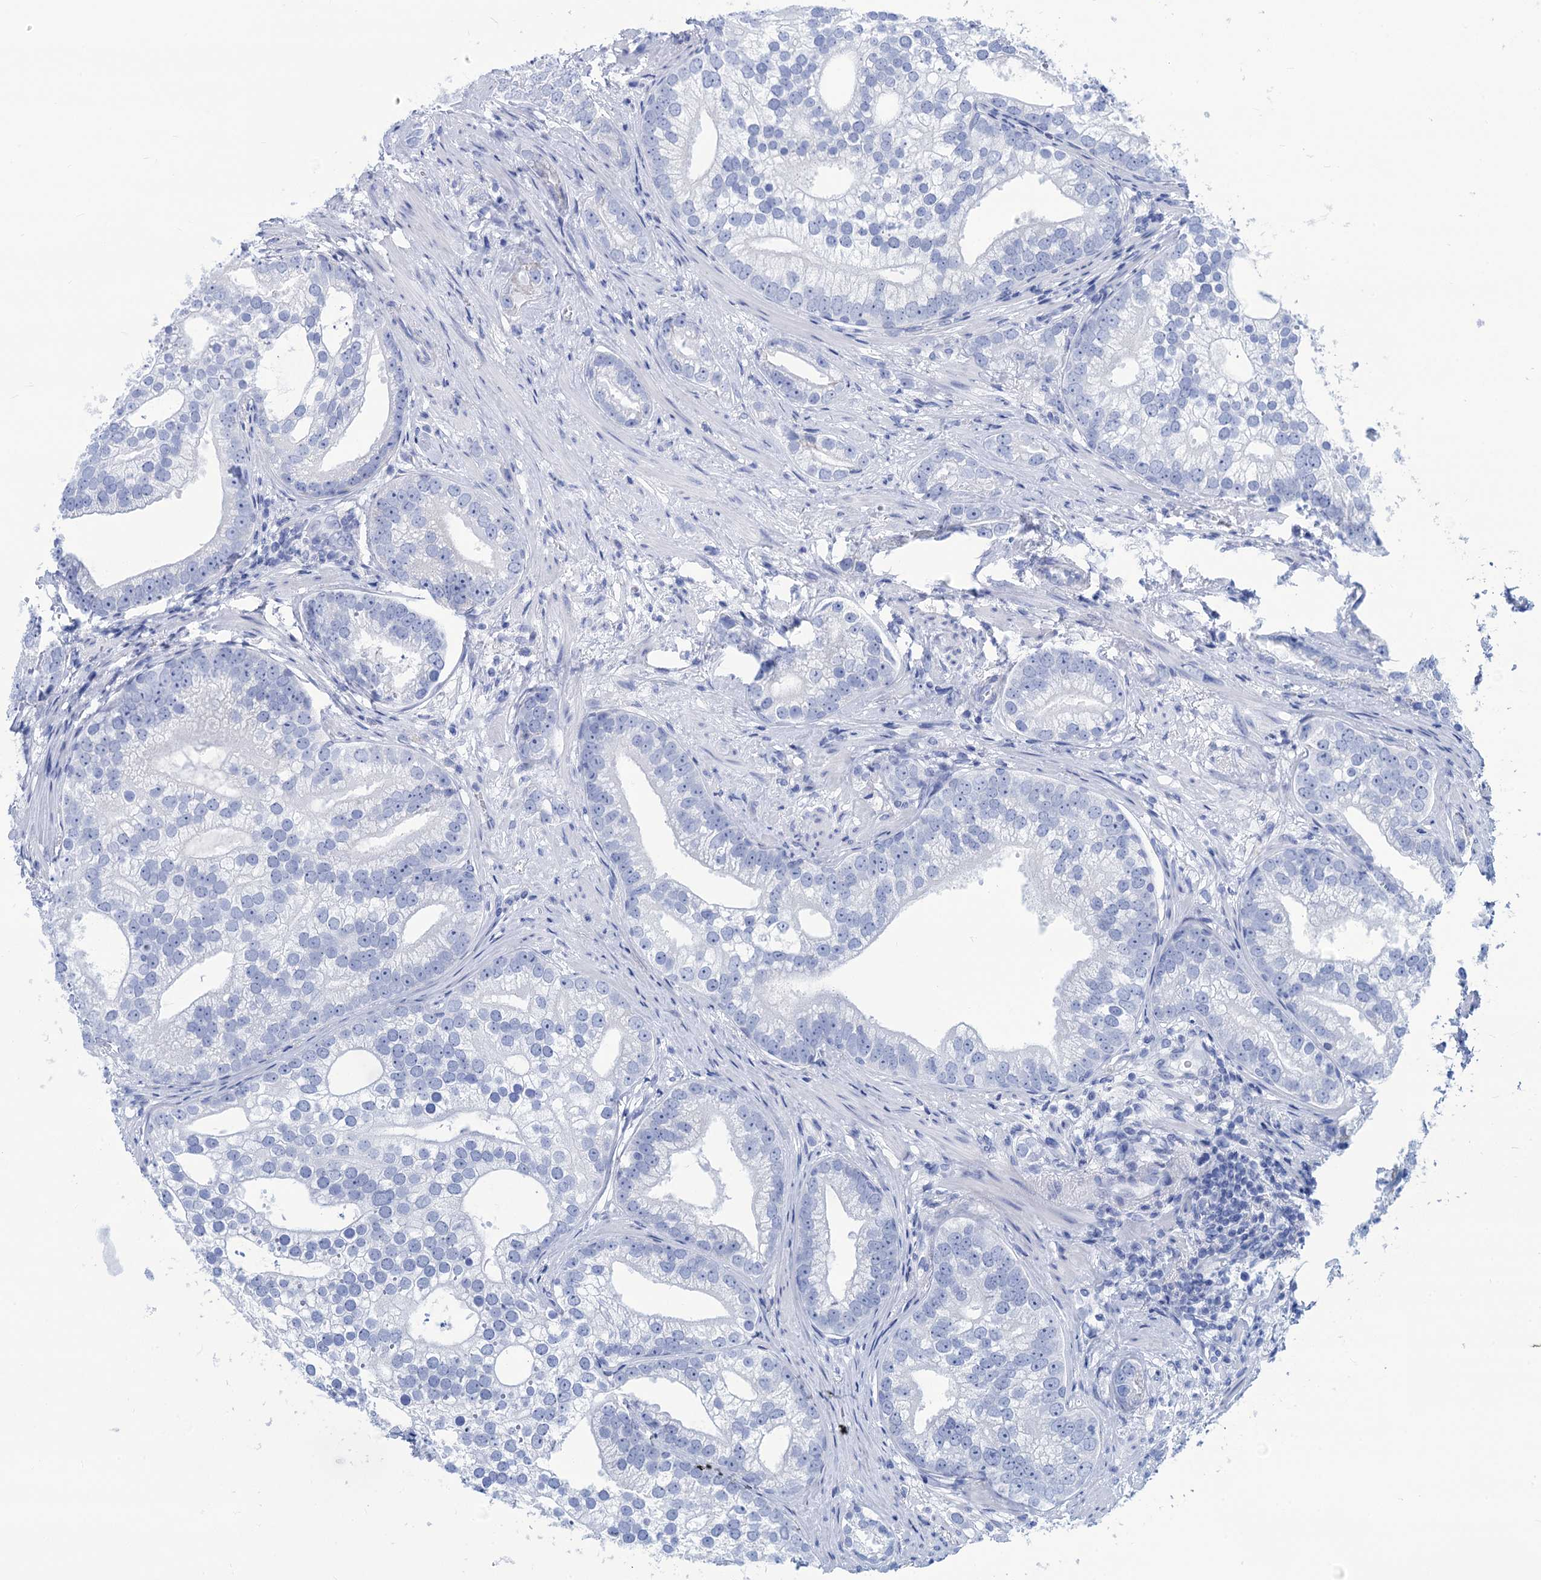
{"staining": {"intensity": "negative", "quantity": "none", "location": "none"}, "tissue": "prostate cancer", "cell_type": "Tumor cells", "image_type": "cancer", "snomed": [{"axis": "morphology", "description": "Adenocarcinoma, High grade"}, {"axis": "topography", "description": "Prostate"}], "caption": "Image shows no significant protein expression in tumor cells of adenocarcinoma (high-grade) (prostate).", "gene": "CABYR", "patient": {"sex": "male", "age": 75}}